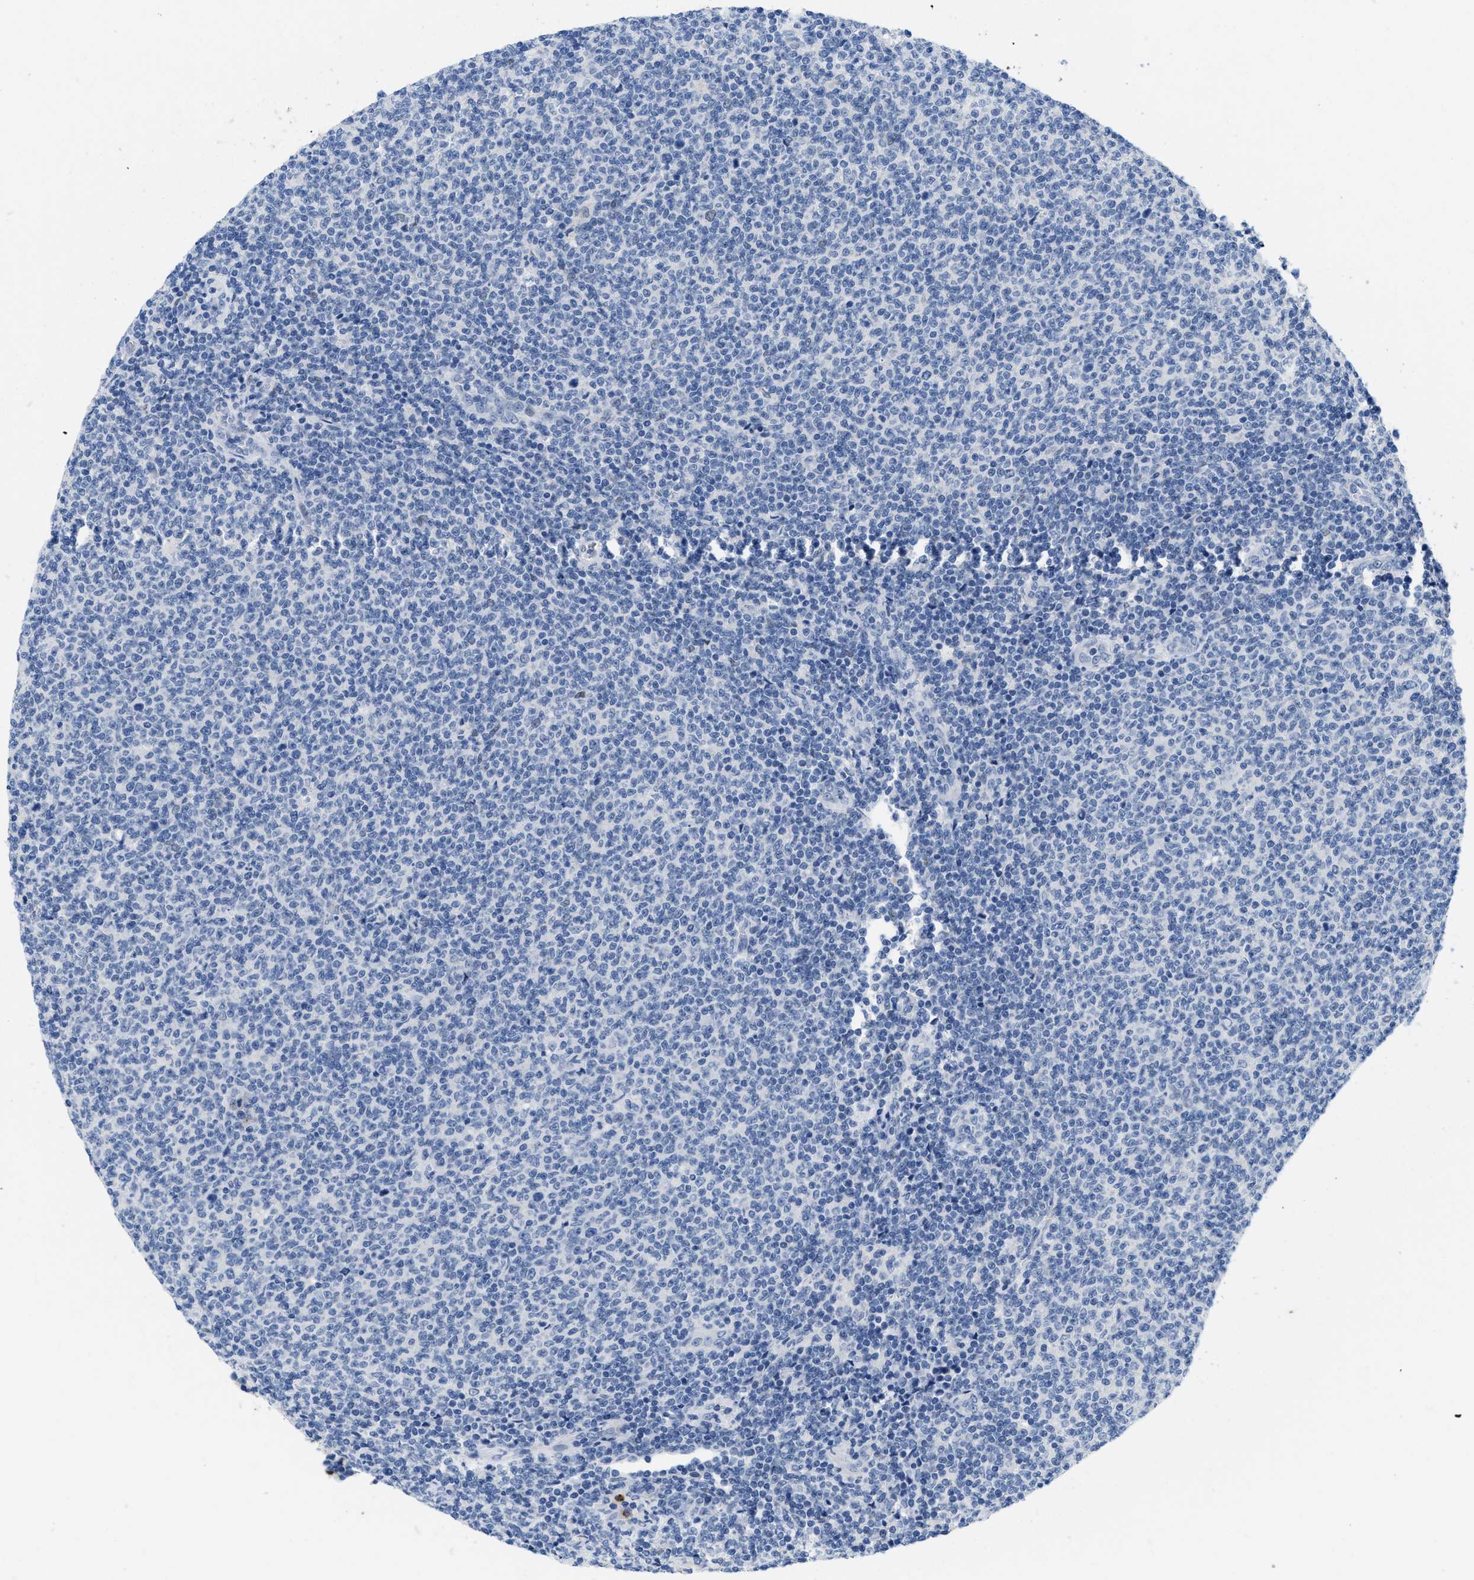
{"staining": {"intensity": "negative", "quantity": "none", "location": "none"}, "tissue": "lymphoma", "cell_type": "Tumor cells", "image_type": "cancer", "snomed": [{"axis": "morphology", "description": "Malignant lymphoma, non-Hodgkin's type, Low grade"}, {"axis": "topography", "description": "Lymph node"}], "caption": "This is a micrograph of immunohistochemistry (IHC) staining of lymphoma, which shows no expression in tumor cells.", "gene": "NFIX", "patient": {"sex": "male", "age": 66}}